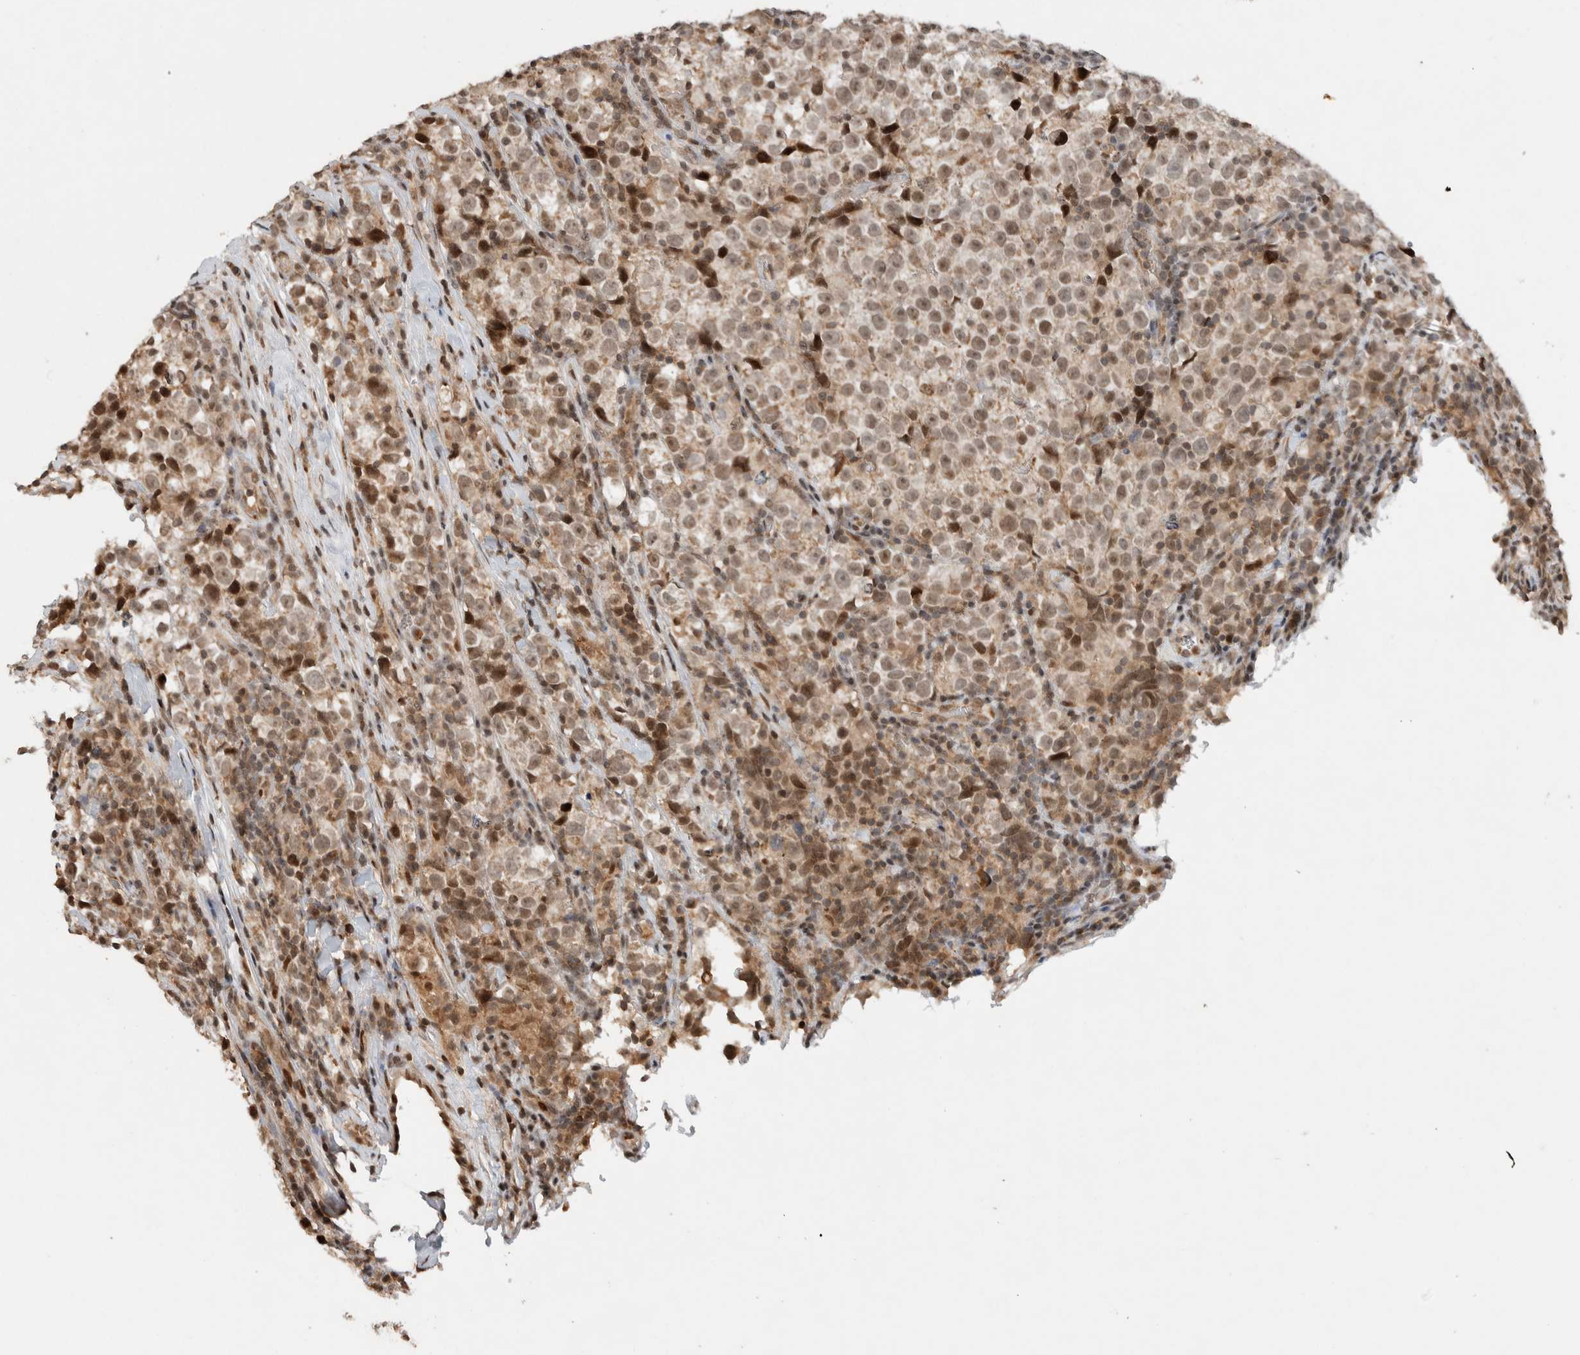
{"staining": {"intensity": "weak", "quantity": "25%-75%", "location": "nuclear"}, "tissue": "testis cancer", "cell_type": "Tumor cells", "image_type": "cancer", "snomed": [{"axis": "morphology", "description": "Normal tissue, NOS"}, {"axis": "morphology", "description": "Seminoma, NOS"}, {"axis": "topography", "description": "Testis"}], "caption": "A high-resolution photomicrograph shows immunohistochemistry (IHC) staining of testis cancer, which reveals weak nuclear positivity in about 25%-75% of tumor cells.", "gene": "ZNF521", "patient": {"sex": "male", "age": 43}}